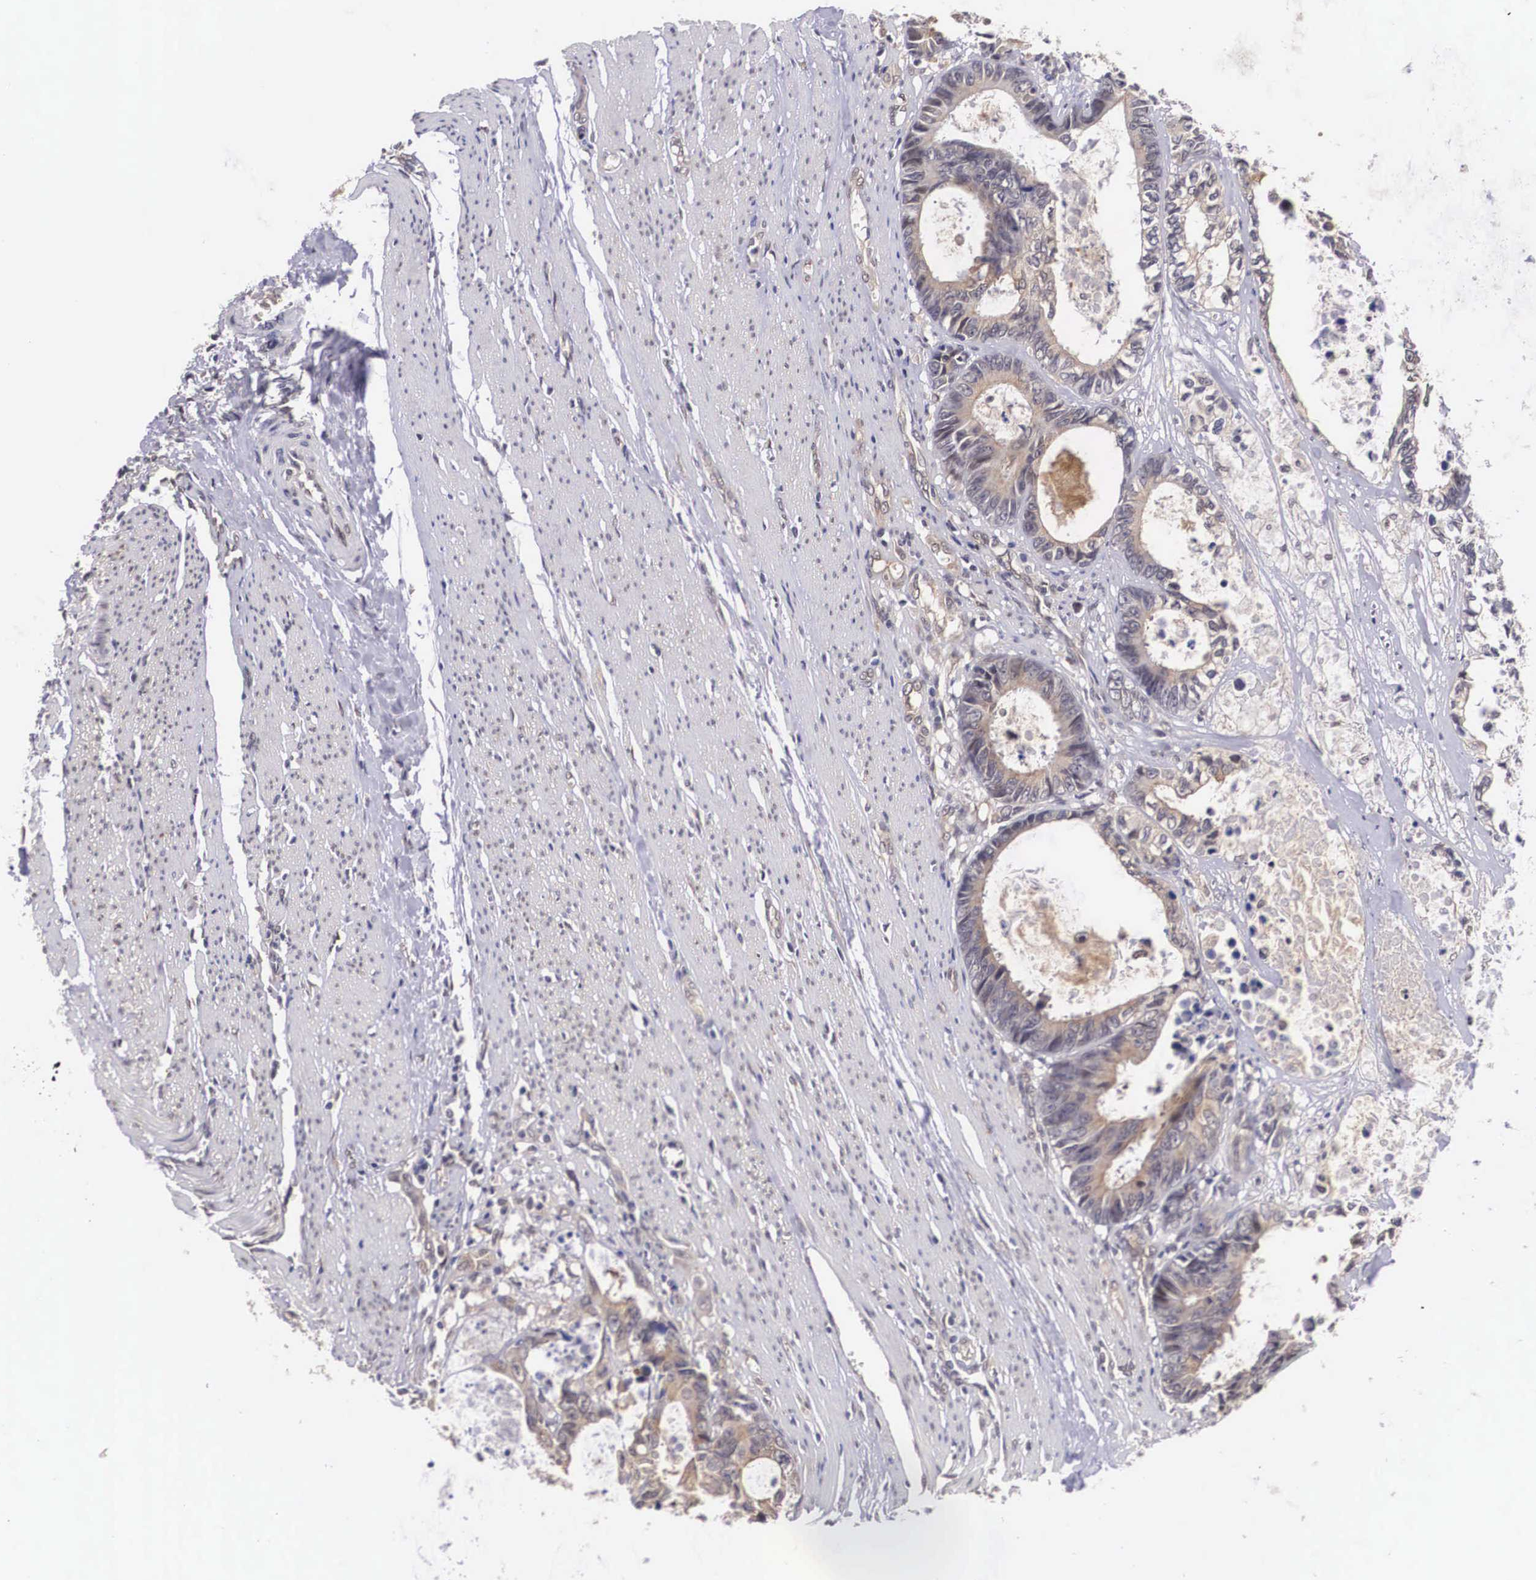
{"staining": {"intensity": "weak", "quantity": "25%-75%", "location": "cytoplasmic/membranous"}, "tissue": "colorectal cancer", "cell_type": "Tumor cells", "image_type": "cancer", "snomed": [{"axis": "morphology", "description": "Adenocarcinoma, NOS"}, {"axis": "topography", "description": "Rectum"}], "caption": "Adenocarcinoma (colorectal) stained for a protein demonstrates weak cytoplasmic/membranous positivity in tumor cells.", "gene": "OTX2", "patient": {"sex": "female", "age": 98}}